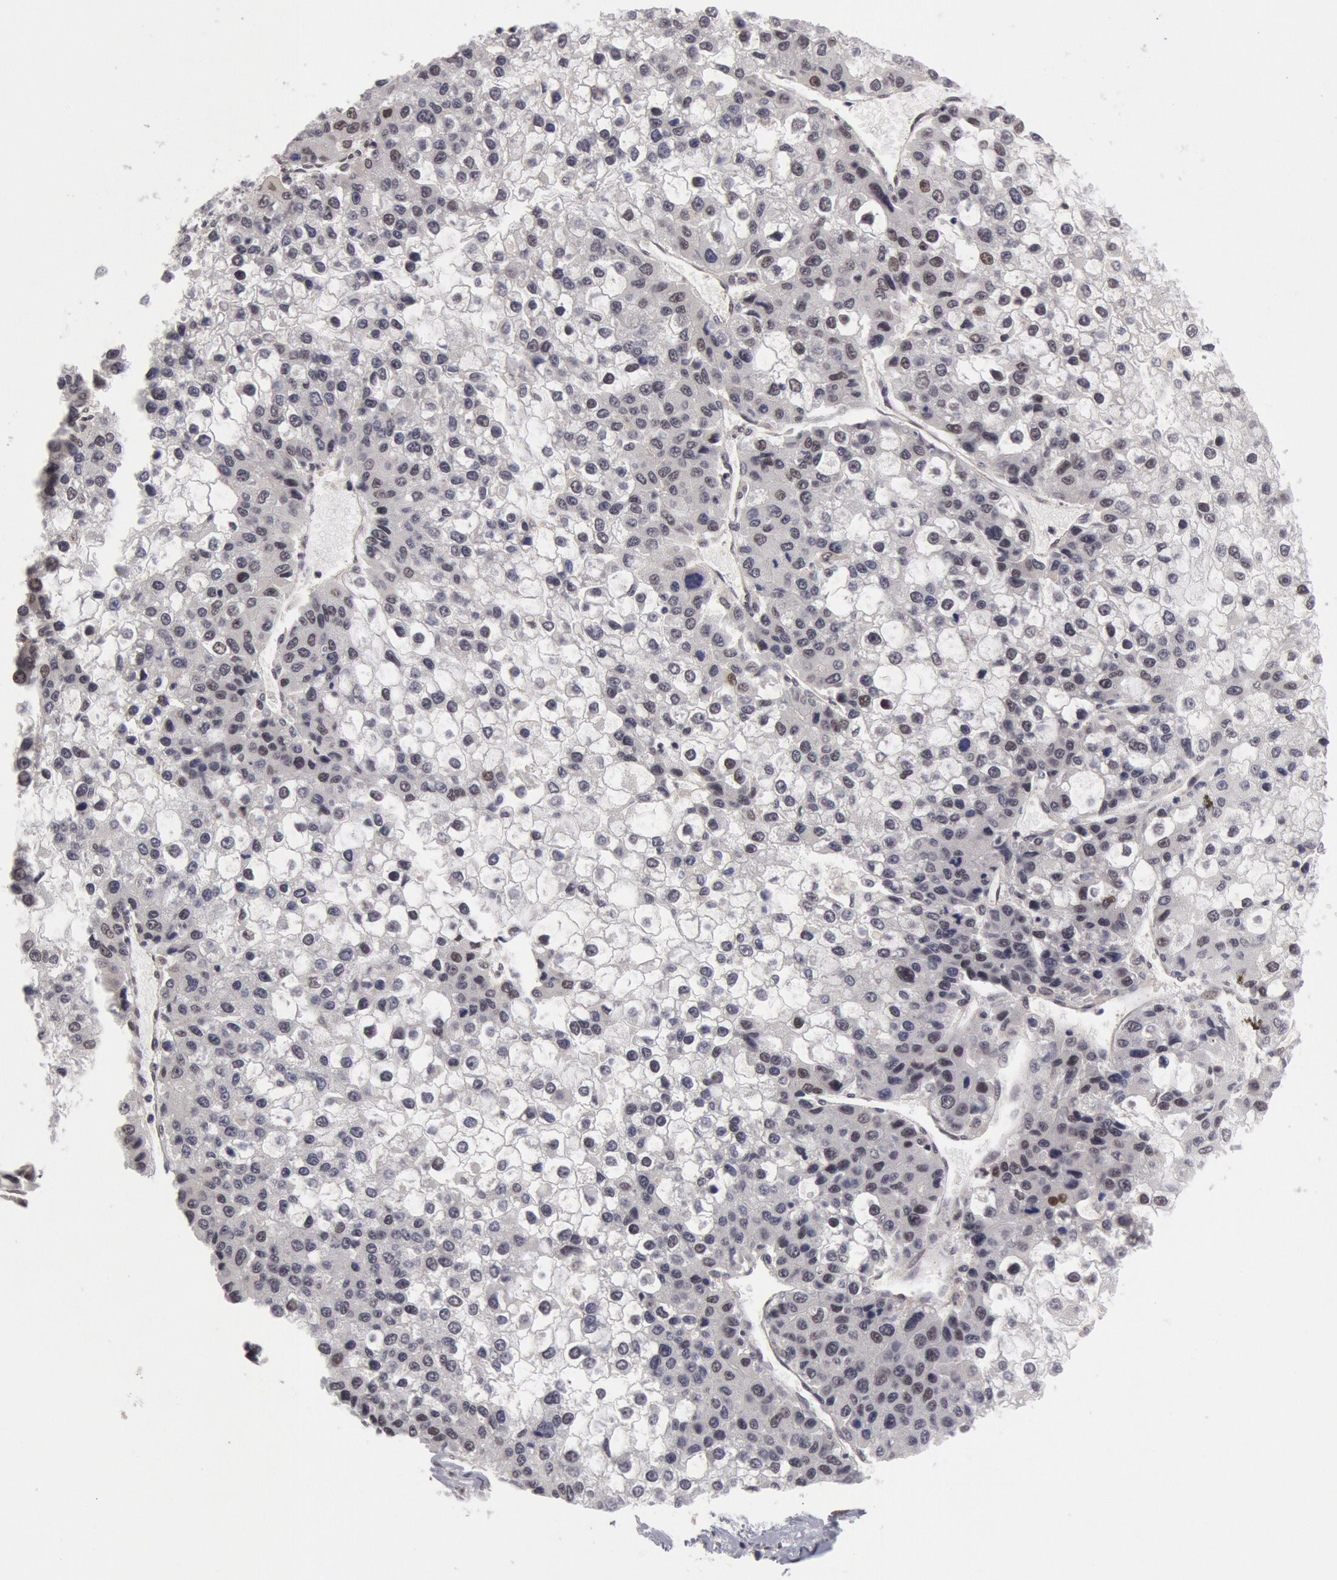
{"staining": {"intensity": "weak", "quantity": "<25%", "location": "nuclear"}, "tissue": "liver cancer", "cell_type": "Tumor cells", "image_type": "cancer", "snomed": [{"axis": "morphology", "description": "Carcinoma, Hepatocellular, NOS"}, {"axis": "topography", "description": "Liver"}], "caption": "DAB immunohistochemical staining of liver cancer exhibits no significant positivity in tumor cells.", "gene": "PPP4R3B", "patient": {"sex": "female", "age": 66}}